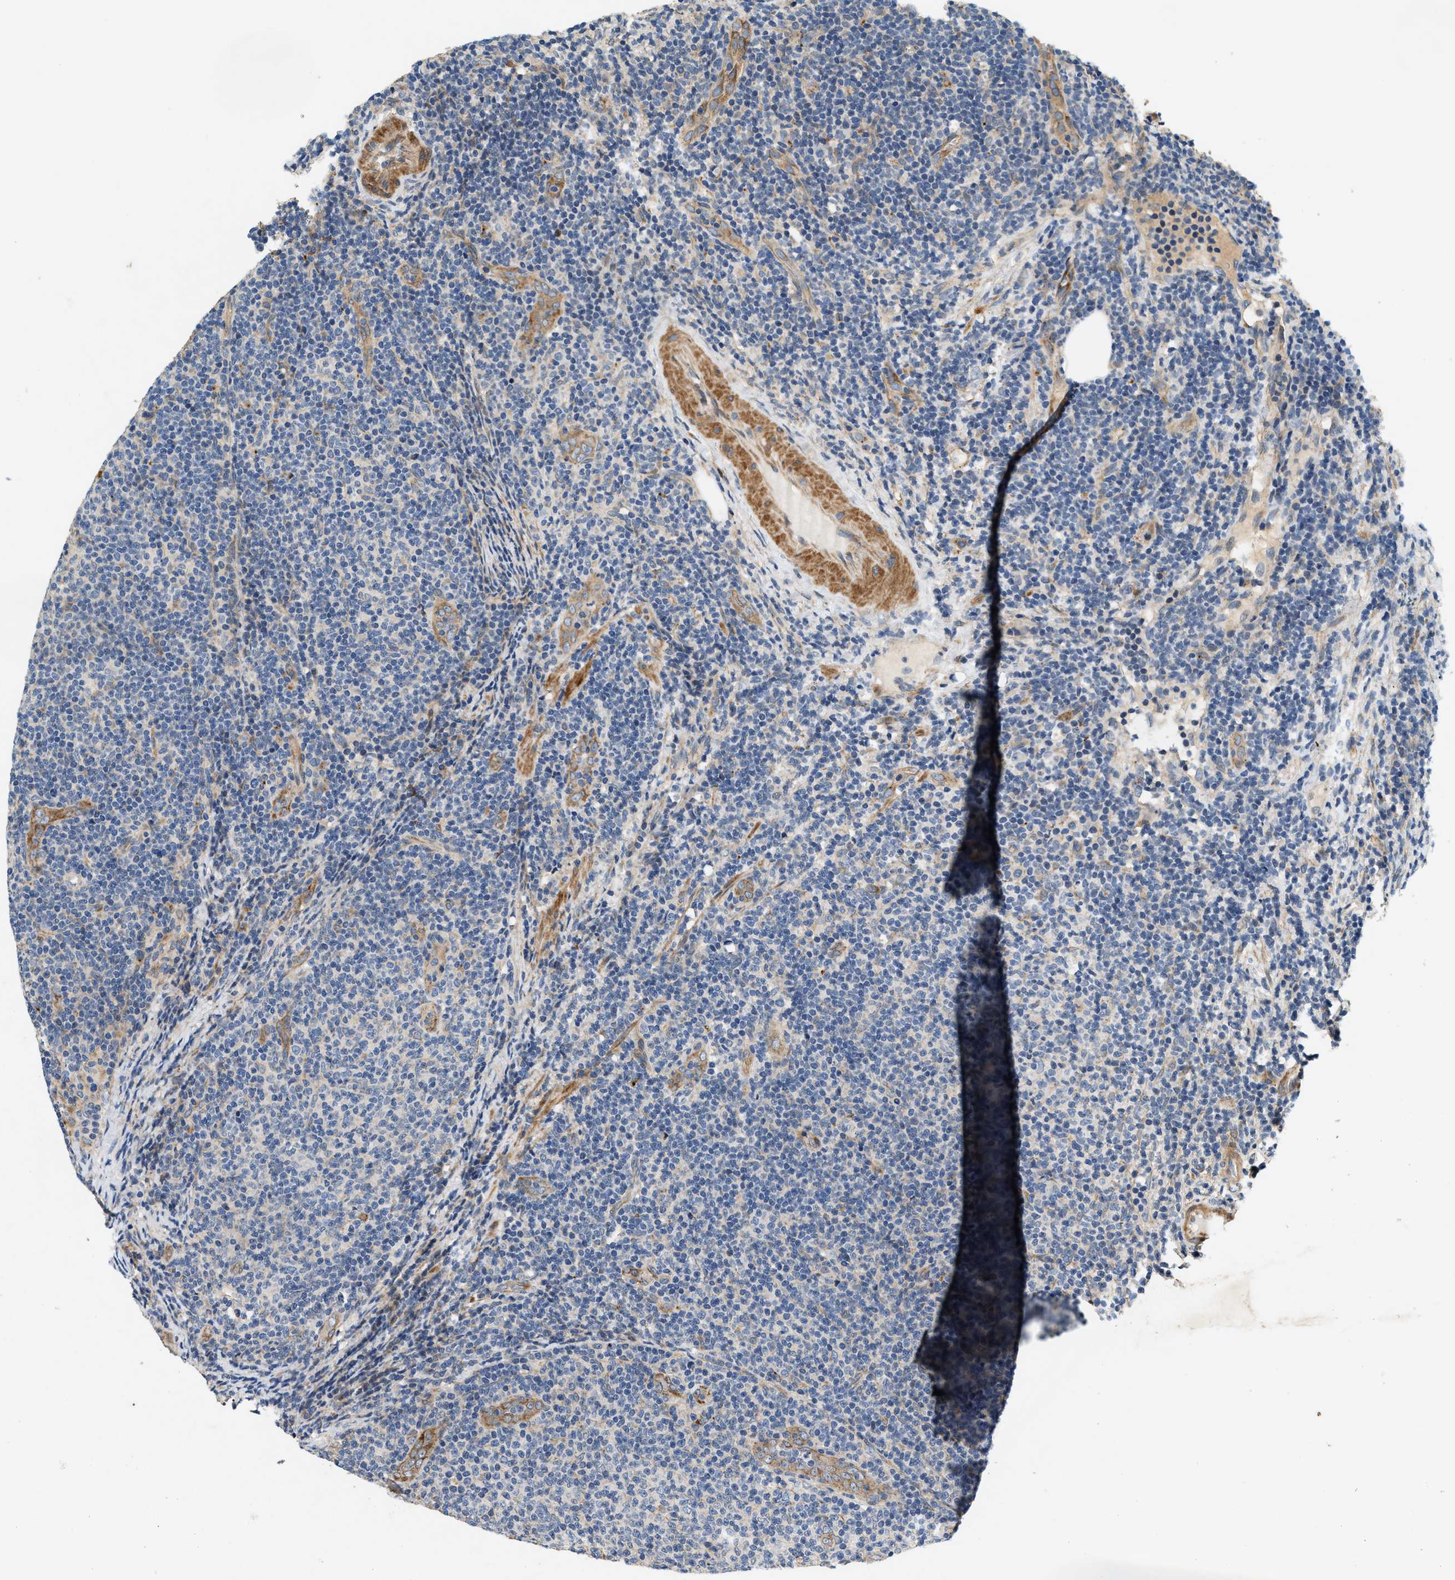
{"staining": {"intensity": "negative", "quantity": "none", "location": "none"}, "tissue": "lymphoma", "cell_type": "Tumor cells", "image_type": "cancer", "snomed": [{"axis": "morphology", "description": "Malignant lymphoma, non-Hodgkin's type, Low grade"}, {"axis": "topography", "description": "Lymph node"}], "caption": "IHC micrograph of human lymphoma stained for a protein (brown), which shows no staining in tumor cells. (DAB immunohistochemistry, high magnification).", "gene": "DUSP10", "patient": {"sex": "male", "age": 66}}